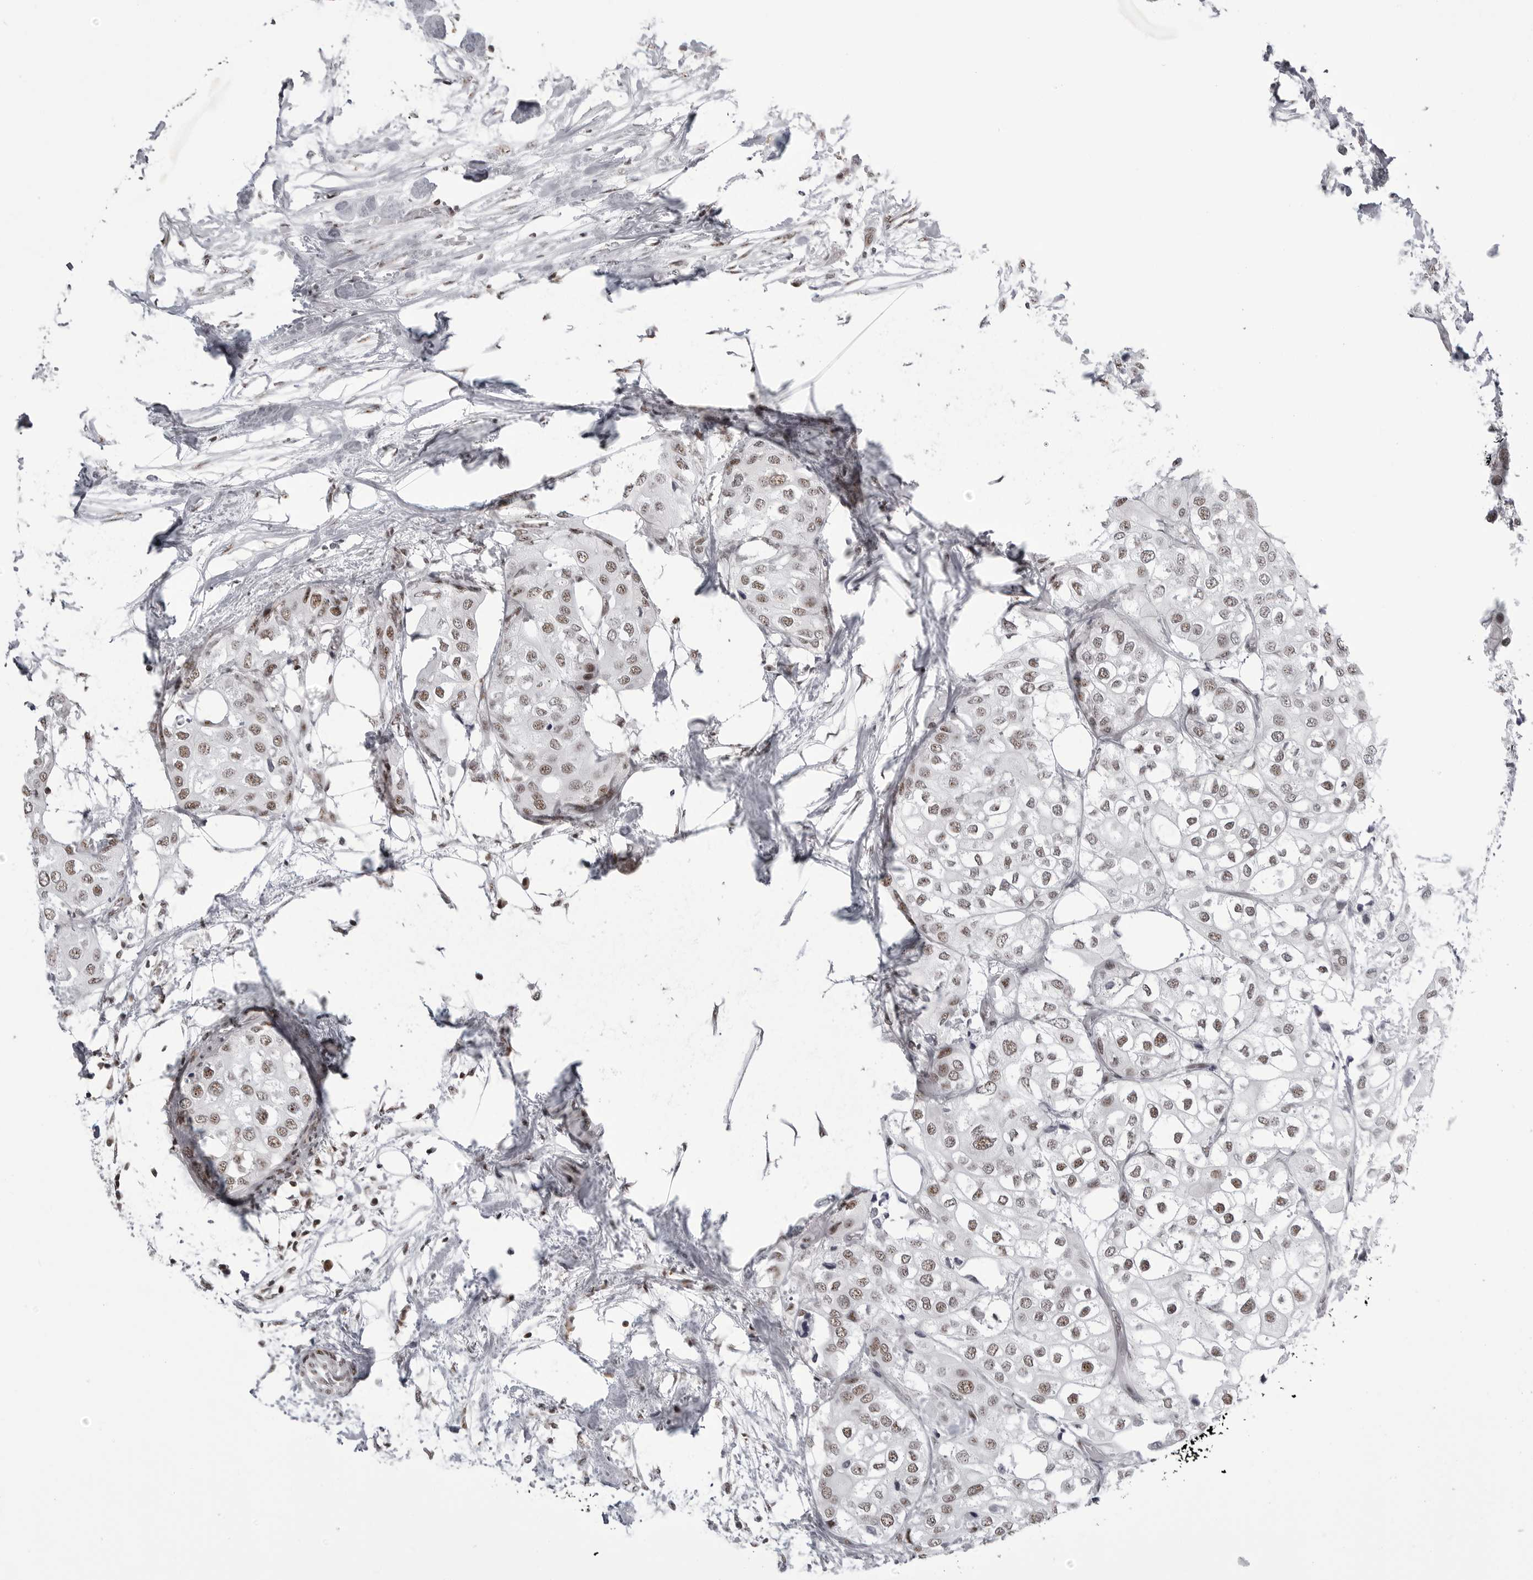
{"staining": {"intensity": "moderate", "quantity": "25%-75%", "location": "nuclear"}, "tissue": "urothelial cancer", "cell_type": "Tumor cells", "image_type": "cancer", "snomed": [{"axis": "morphology", "description": "Urothelial carcinoma, High grade"}, {"axis": "topography", "description": "Urinary bladder"}], "caption": "Human urothelial carcinoma (high-grade) stained for a protein (brown) shows moderate nuclear positive positivity in approximately 25%-75% of tumor cells.", "gene": "WRAP53", "patient": {"sex": "male", "age": 64}}